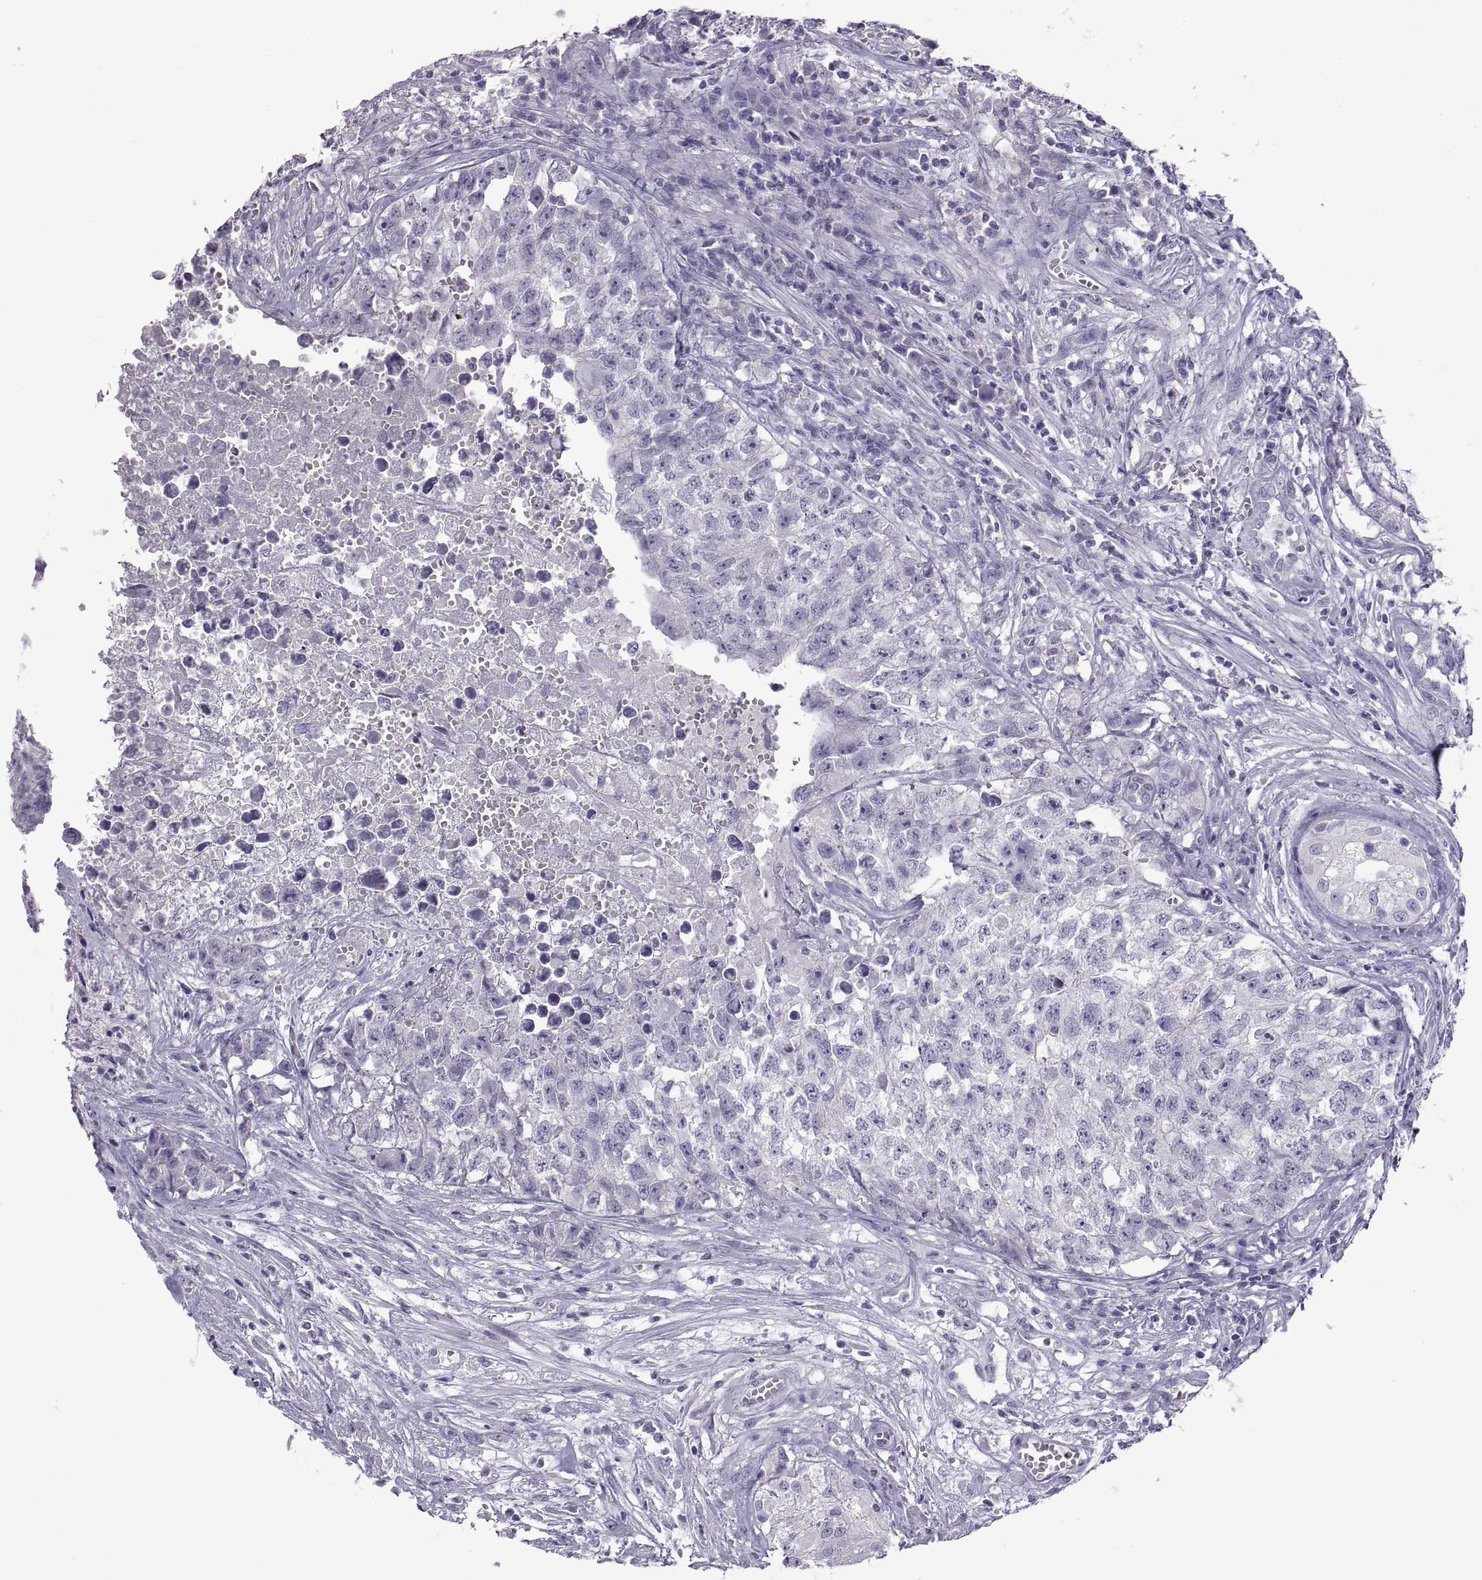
{"staining": {"intensity": "negative", "quantity": "none", "location": "none"}, "tissue": "testis cancer", "cell_type": "Tumor cells", "image_type": "cancer", "snomed": [{"axis": "morphology", "description": "Seminoma, NOS"}, {"axis": "morphology", "description": "Carcinoma, Embryonal, NOS"}, {"axis": "topography", "description": "Testis"}], "caption": "Testis seminoma stained for a protein using immunohistochemistry exhibits no expression tumor cells.", "gene": "RDM1", "patient": {"sex": "male", "age": 22}}